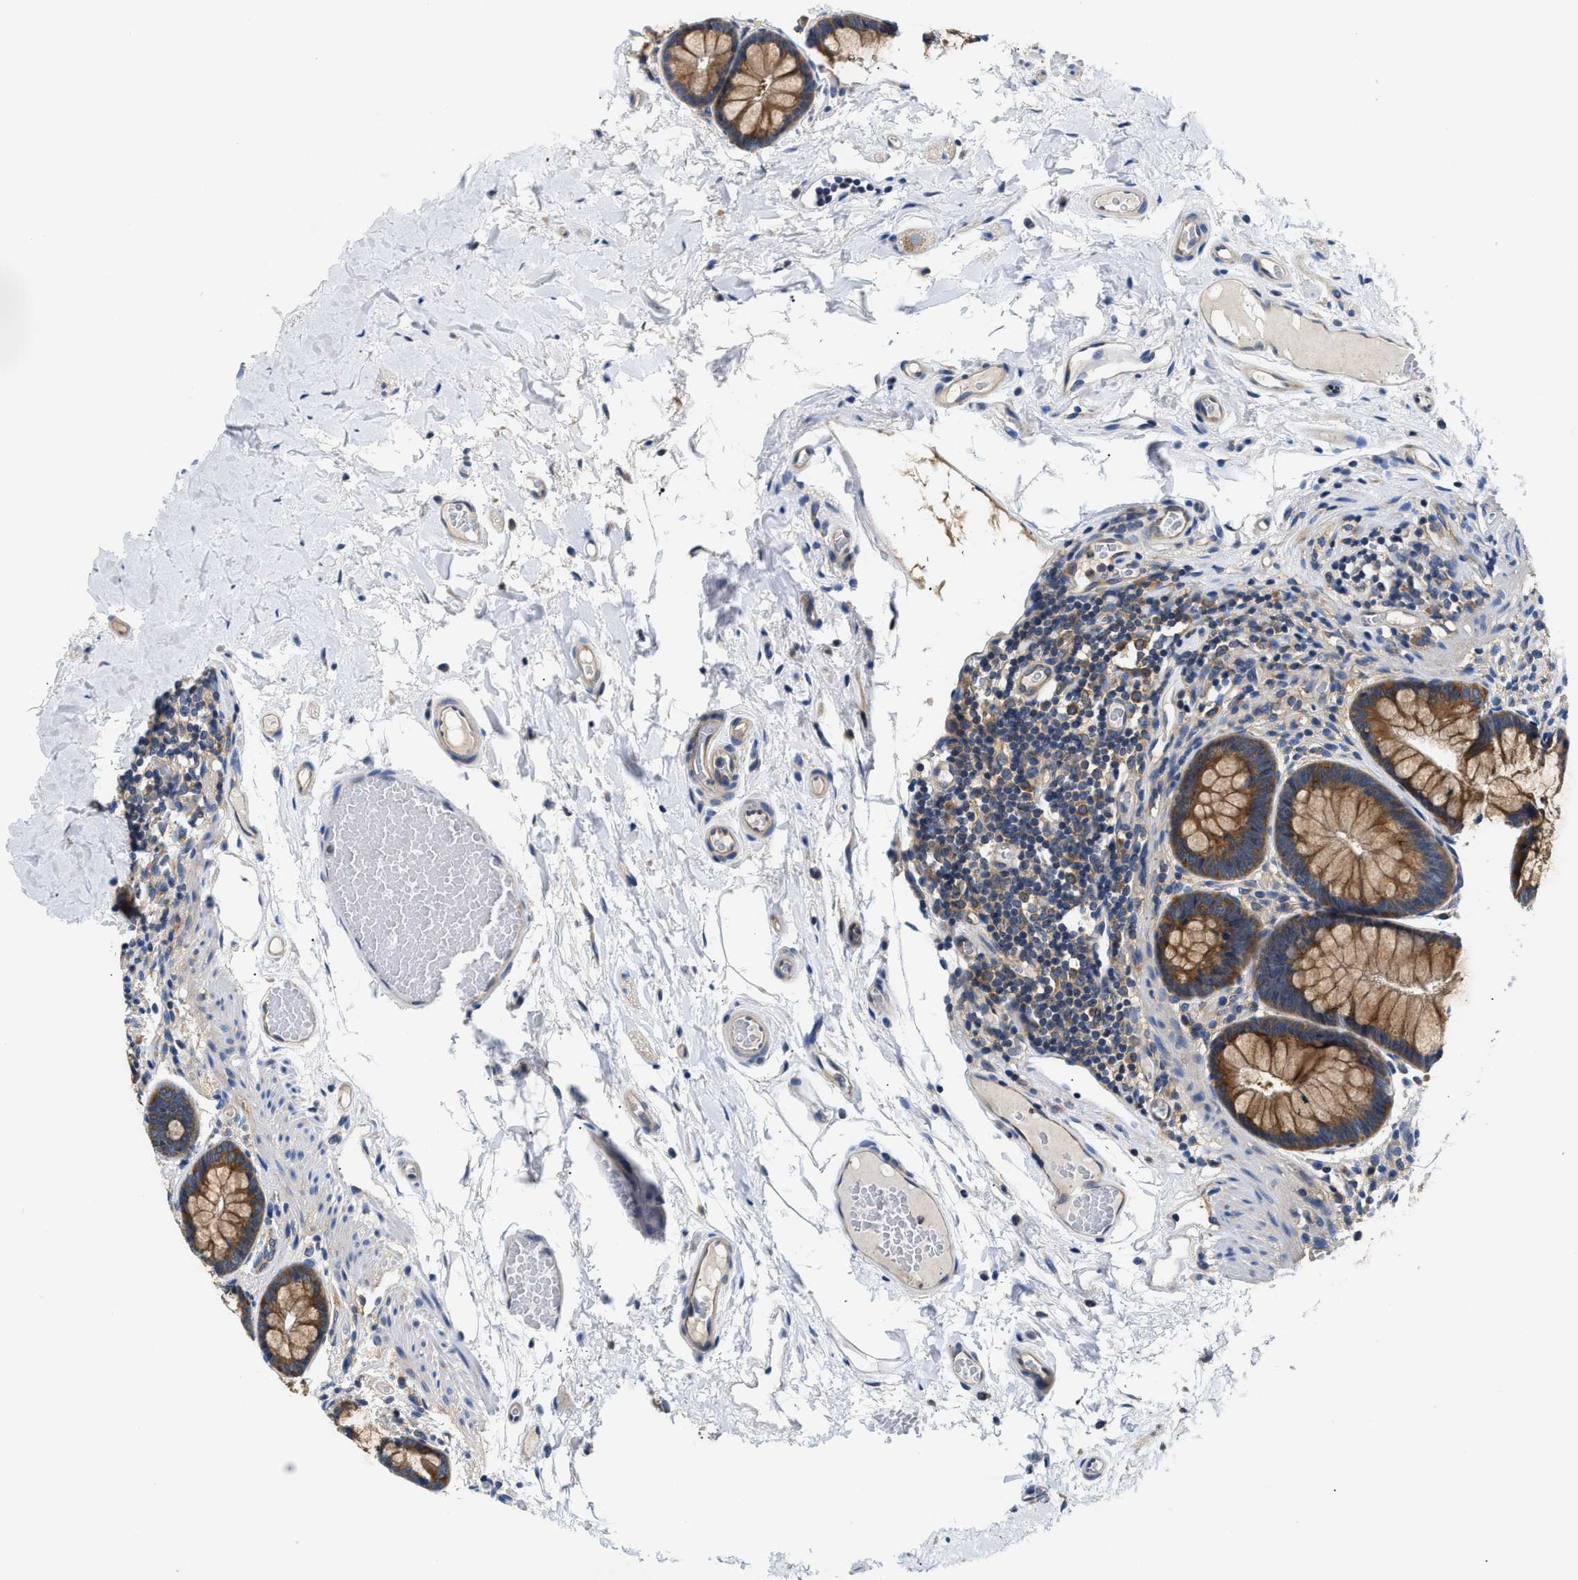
{"staining": {"intensity": "weak", "quantity": ">75%", "location": "cytoplasmic/membranous"}, "tissue": "colon", "cell_type": "Endothelial cells", "image_type": "normal", "snomed": [{"axis": "morphology", "description": "Normal tissue, NOS"}, {"axis": "topography", "description": "Colon"}], "caption": "IHC histopathology image of unremarkable colon stained for a protein (brown), which displays low levels of weak cytoplasmic/membranous positivity in about >75% of endothelial cells.", "gene": "FAM185A", "patient": {"sex": "female", "age": 56}}